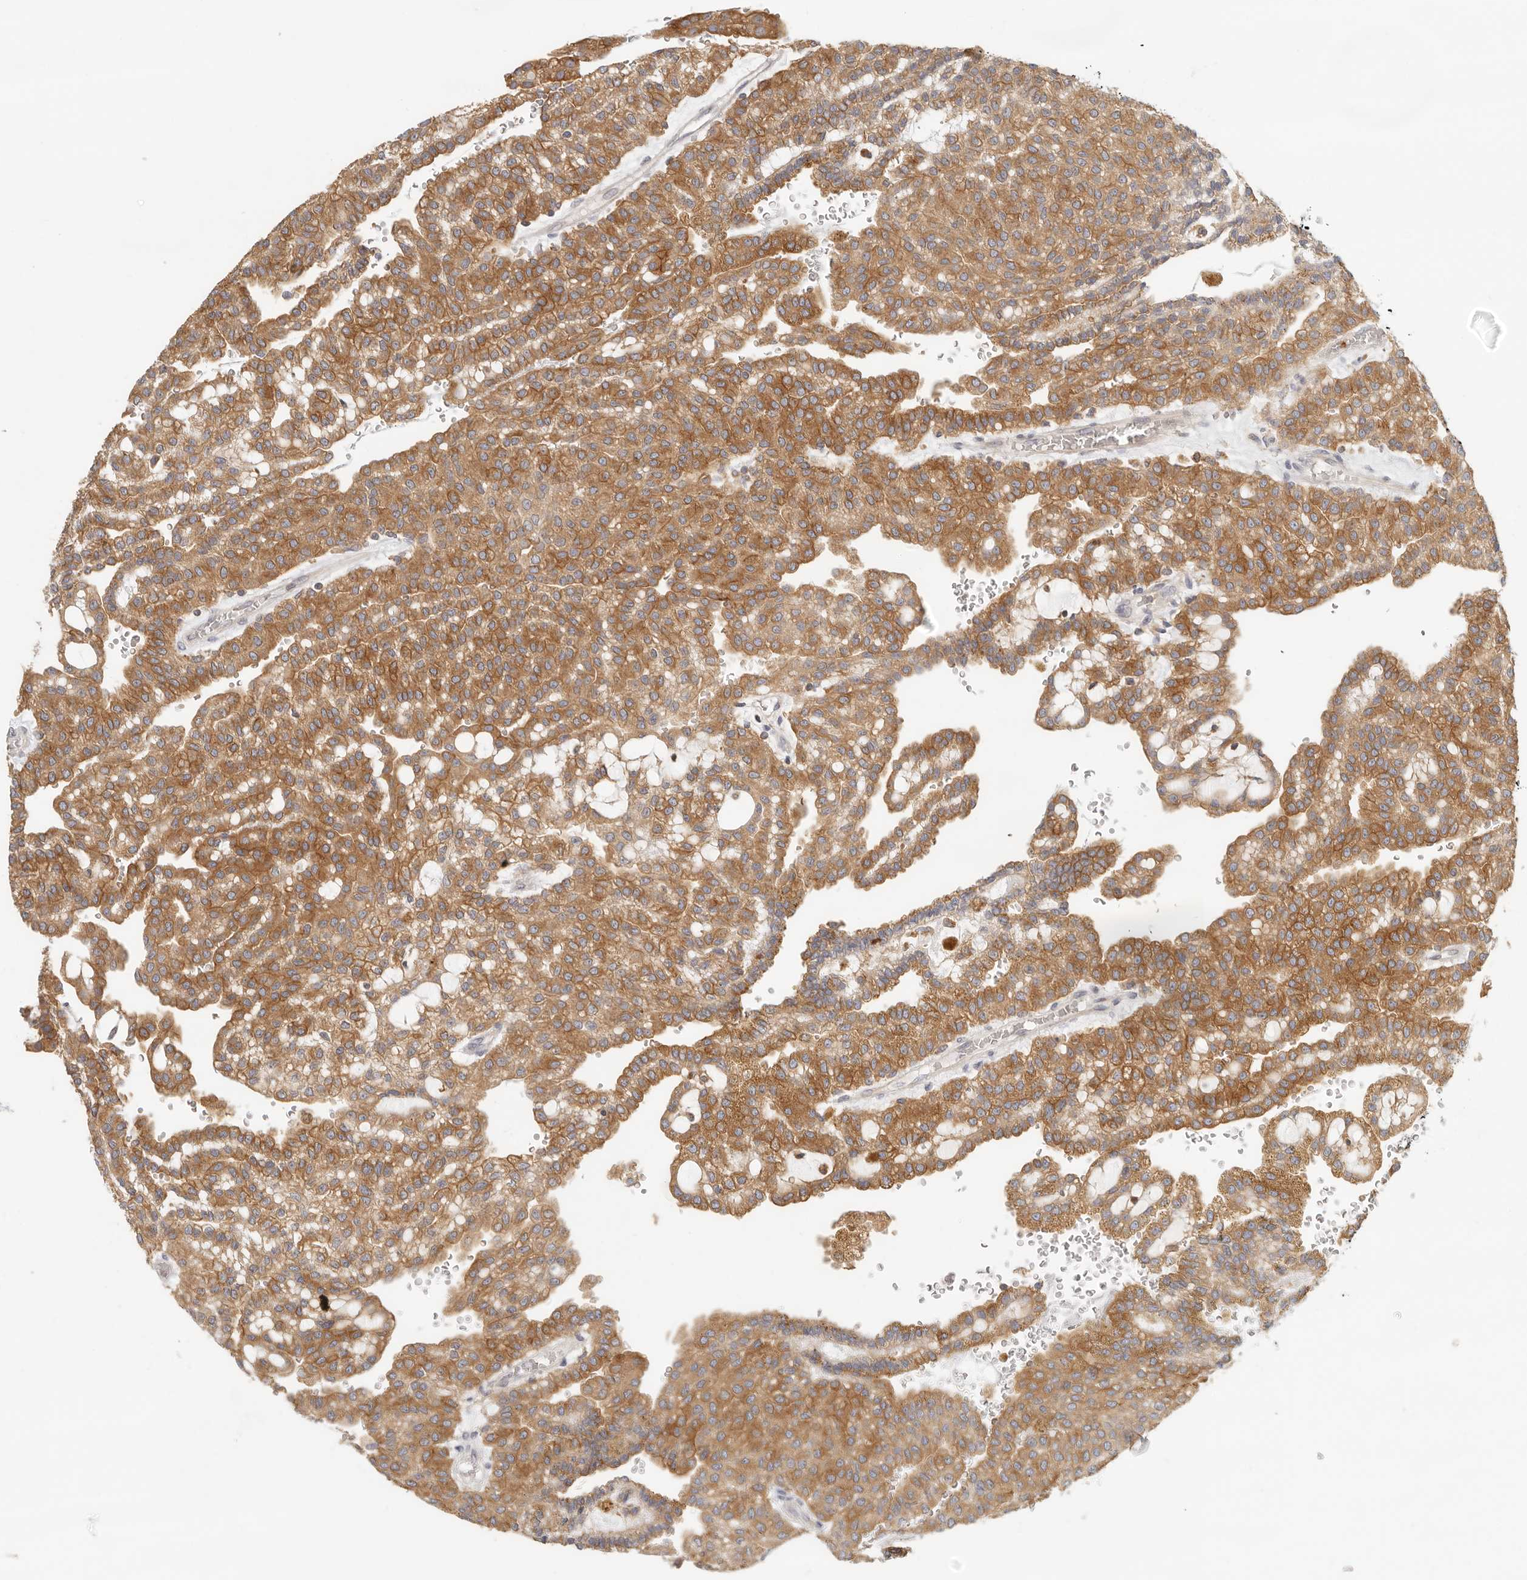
{"staining": {"intensity": "moderate", "quantity": ">75%", "location": "cytoplasmic/membranous"}, "tissue": "renal cancer", "cell_type": "Tumor cells", "image_type": "cancer", "snomed": [{"axis": "morphology", "description": "Adenocarcinoma, NOS"}, {"axis": "topography", "description": "Kidney"}], "caption": "Adenocarcinoma (renal) stained for a protein displays moderate cytoplasmic/membranous positivity in tumor cells.", "gene": "ANXA9", "patient": {"sex": "male", "age": 63}}